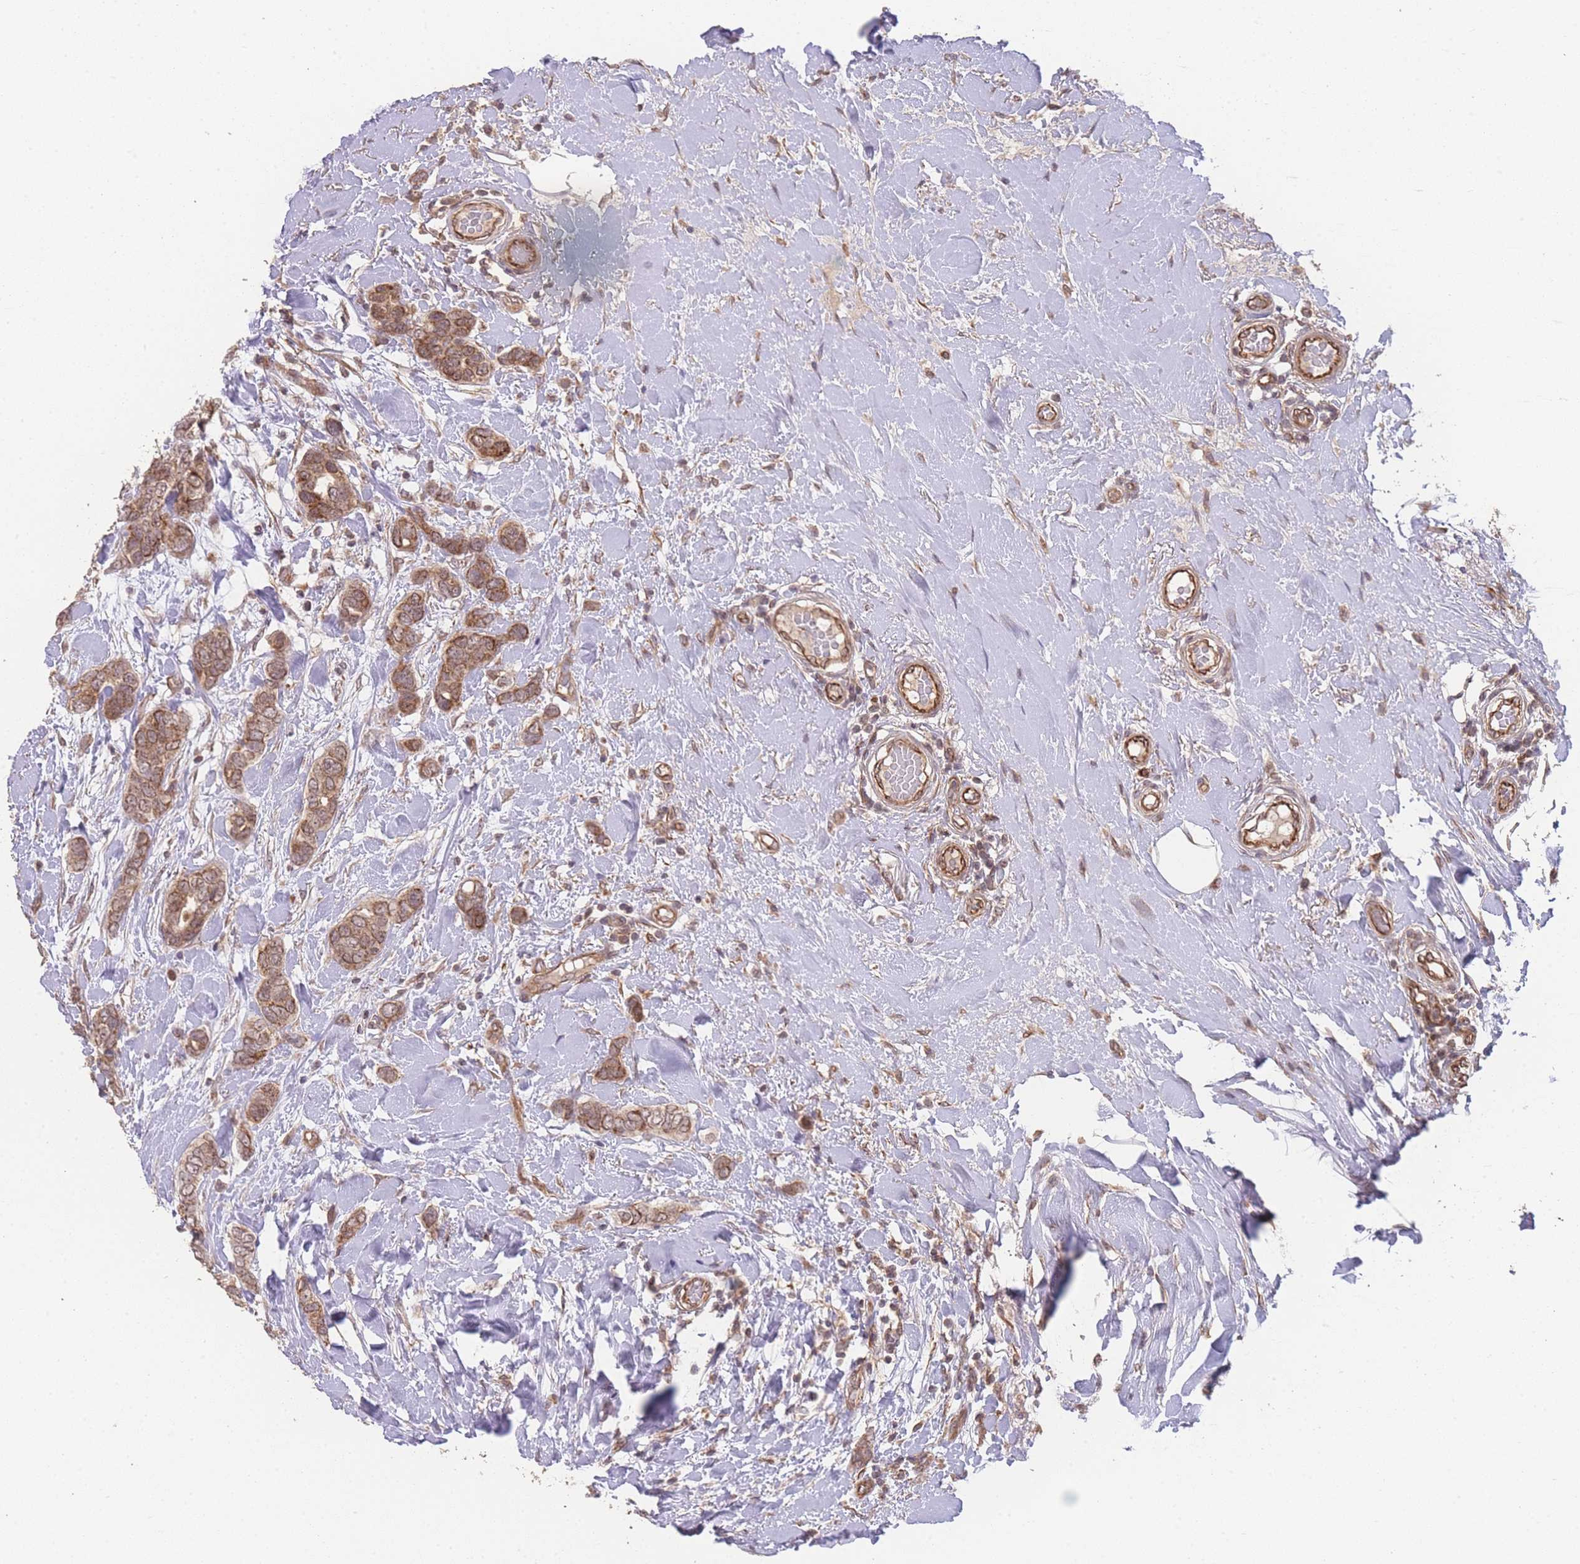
{"staining": {"intensity": "moderate", "quantity": ">75%", "location": "cytoplasmic/membranous"}, "tissue": "breast cancer", "cell_type": "Tumor cells", "image_type": "cancer", "snomed": [{"axis": "morphology", "description": "Lobular carcinoma"}, {"axis": "topography", "description": "Breast"}], "caption": "A medium amount of moderate cytoplasmic/membranous expression is appreciated in approximately >75% of tumor cells in breast cancer tissue.", "gene": "PXMP4", "patient": {"sex": "female", "age": 51}}